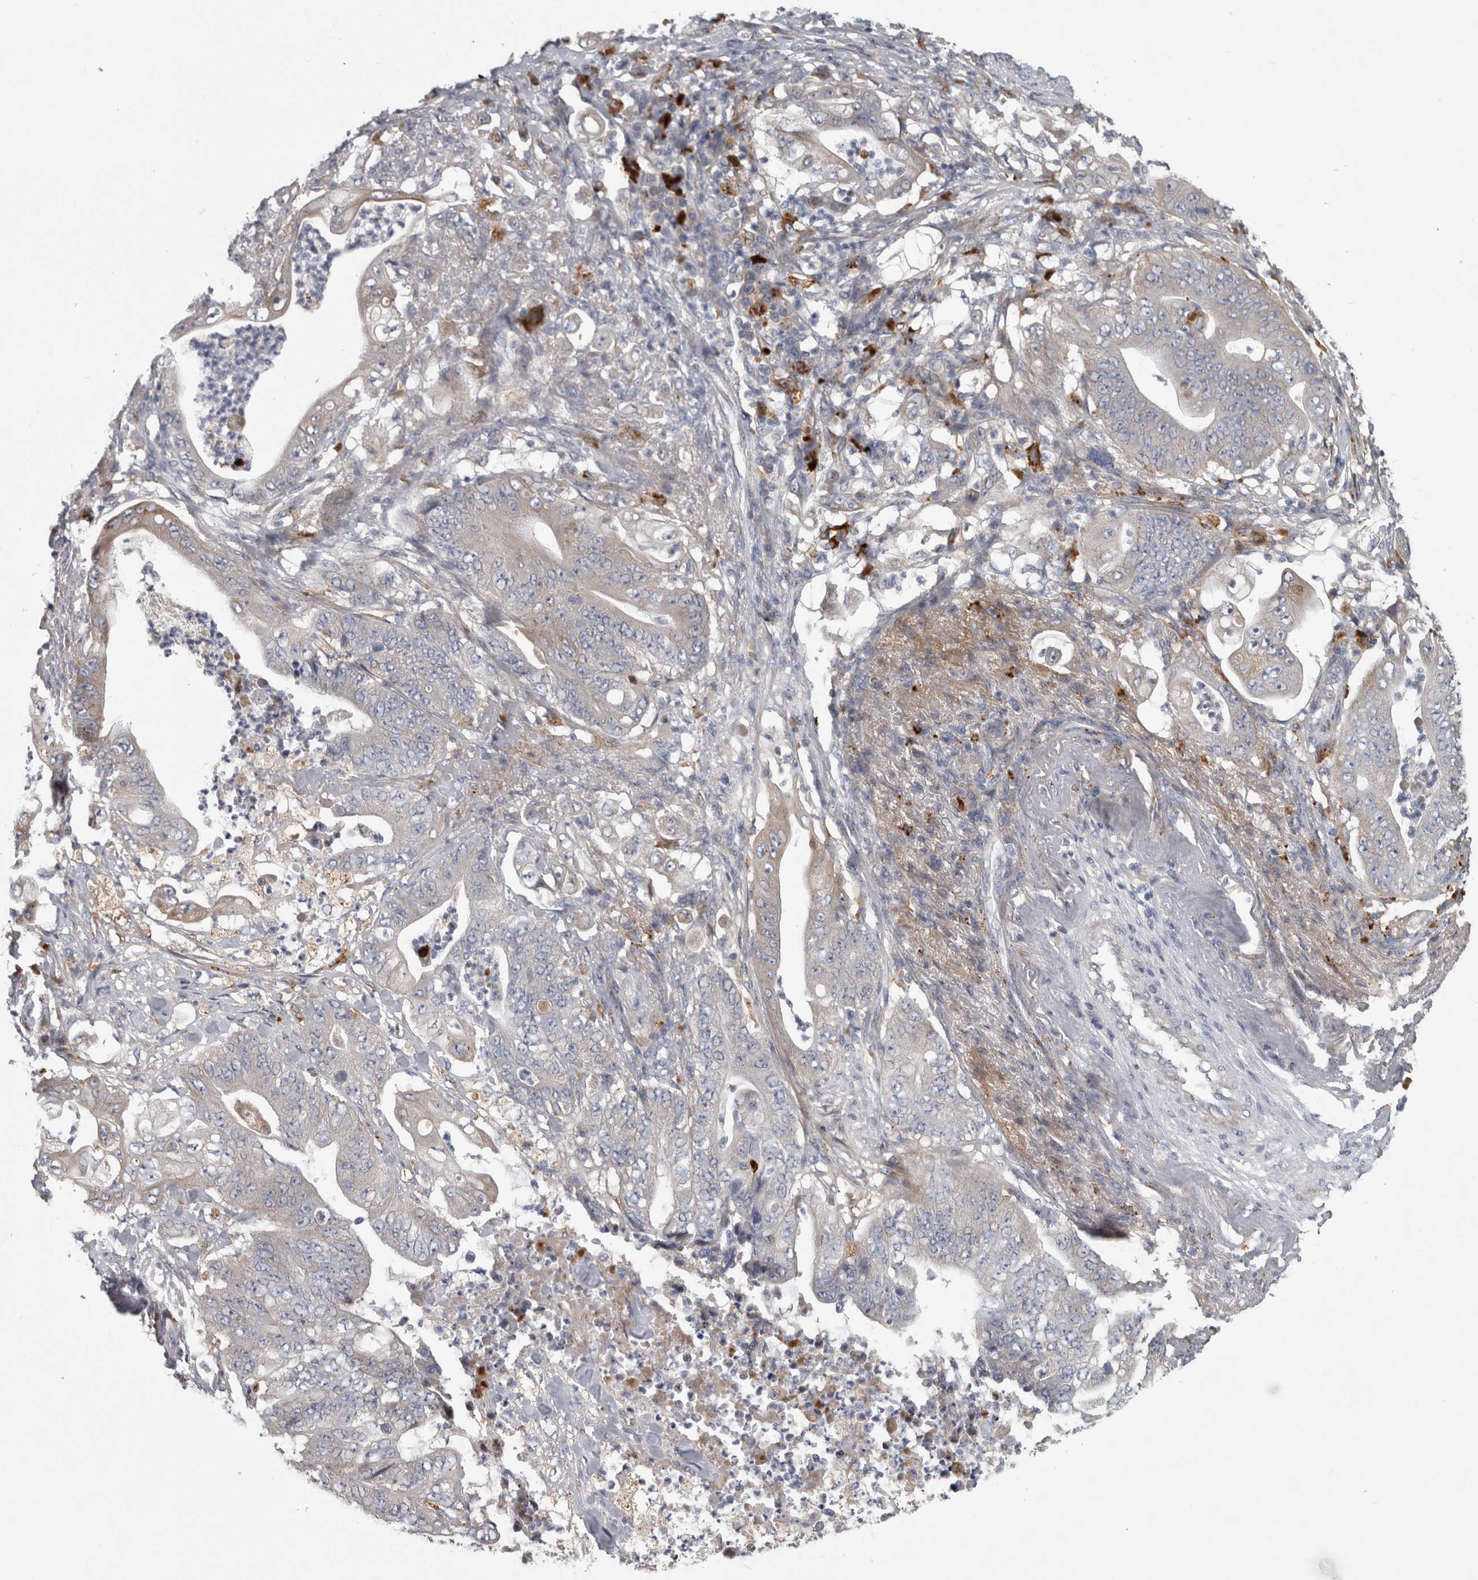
{"staining": {"intensity": "negative", "quantity": "none", "location": "none"}, "tissue": "stomach cancer", "cell_type": "Tumor cells", "image_type": "cancer", "snomed": [{"axis": "morphology", "description": "Adenocarcinoma, NOS"}, {"axis": "topography", "description": "Stomach"}], "caption": "Adenocarcinoma (stomach) was stained to show a protein in brown. There is no significant positivity in tumor cells.", "gene": "ATXN2", "patient": {"sex": "female", "age": 73}}